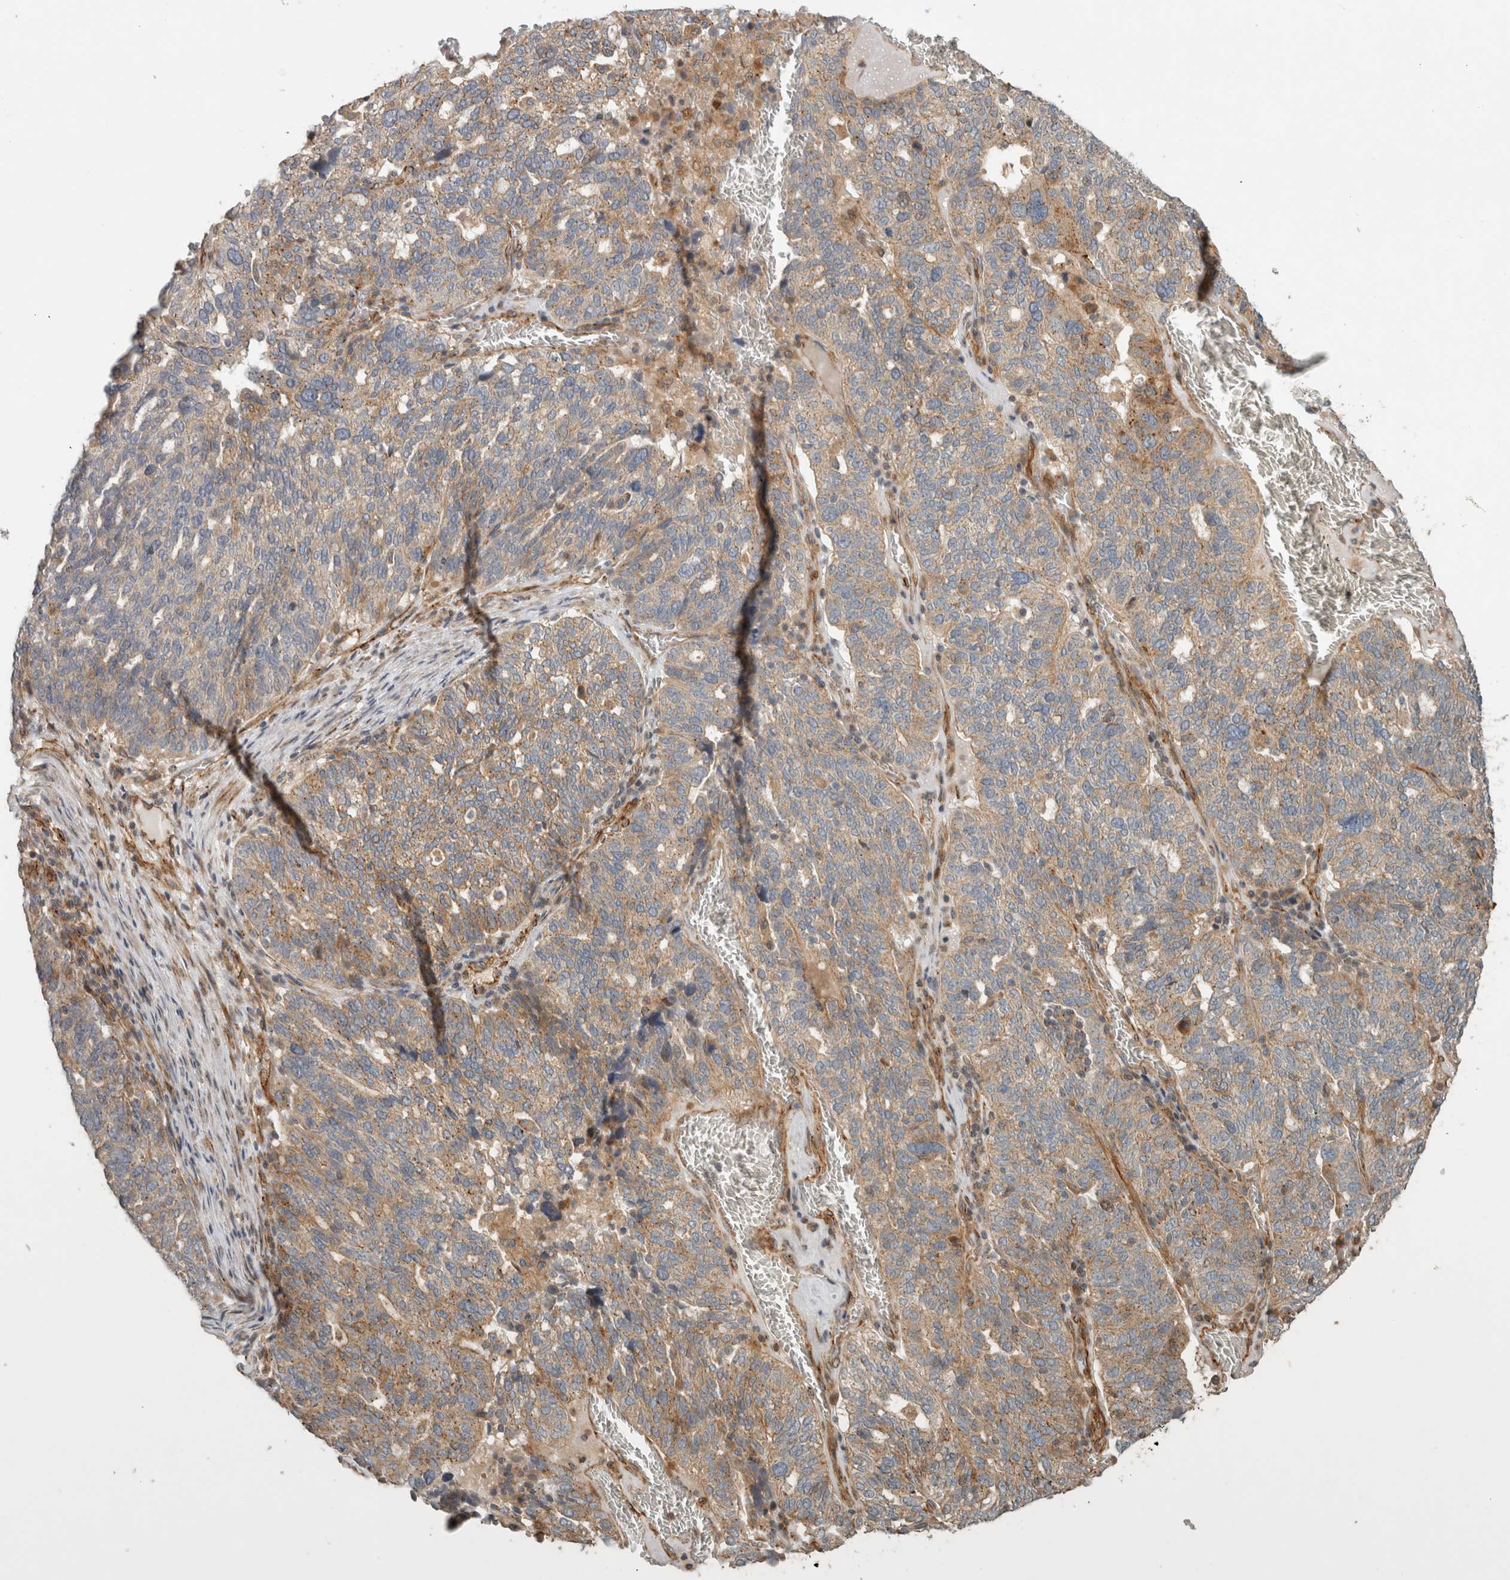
{"staining": {"intensity": "weak", "quantity": ">75%", "location": "cytoplasmic/membranous"}, "tissue": "ovarian cancer", "cell_type": "Tumor cells", "image_type": "cancer", "snomed": [{"axis": "morphology", "description": "Cystadenocarcinoma, serous, NOS"}, {"axis": "topography", "description": "Ovary"}], "caption": "Immunohistochemical staining of ovarian cancer displays low levels of weak cytoplasmic/membranous expression in approximately >75% of tumor cells.", "gene": "SIPA1L2", "patient": {"sex": "female", "age": 59}}